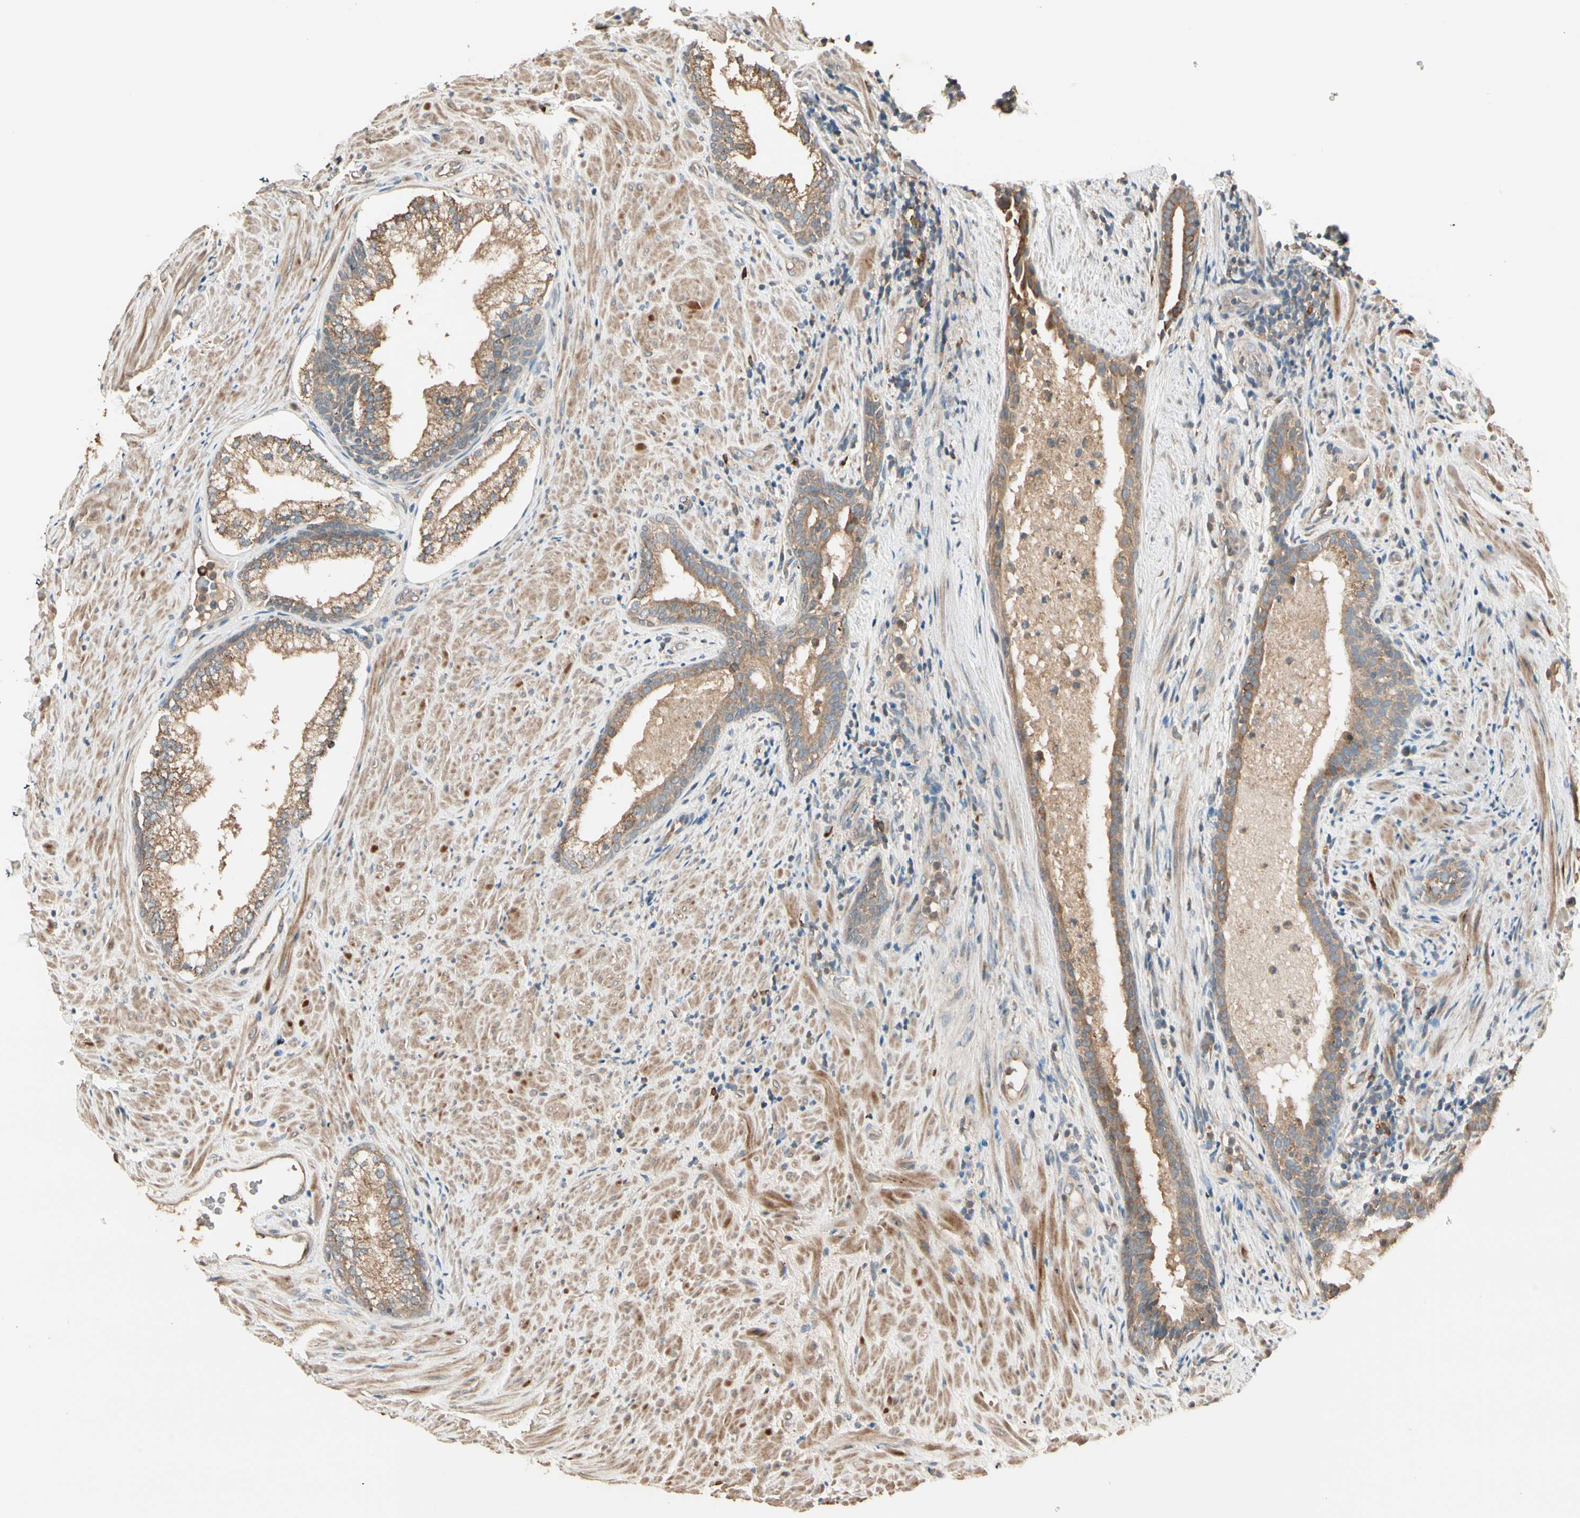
{"staining": {"intensity": "moderate", "quantity": ">75%", "location": "cytoplasmic/membranous"}, "tissue": "prostate", "cell_type": "Glandular cells", "image_type": "normal", "snomed": [{"axis": "morphology", "description": "Normal tissue, NOS"}, {"axis": "topography", "description": "Prostate"}], "caption": "Protein staining of benign prostate displays moderate cytoplasmic/membranous staining in approximately >75% of glandular cells.", "gene": "TNFRSF21", "patient": {"sex": "male", "age": 76}}